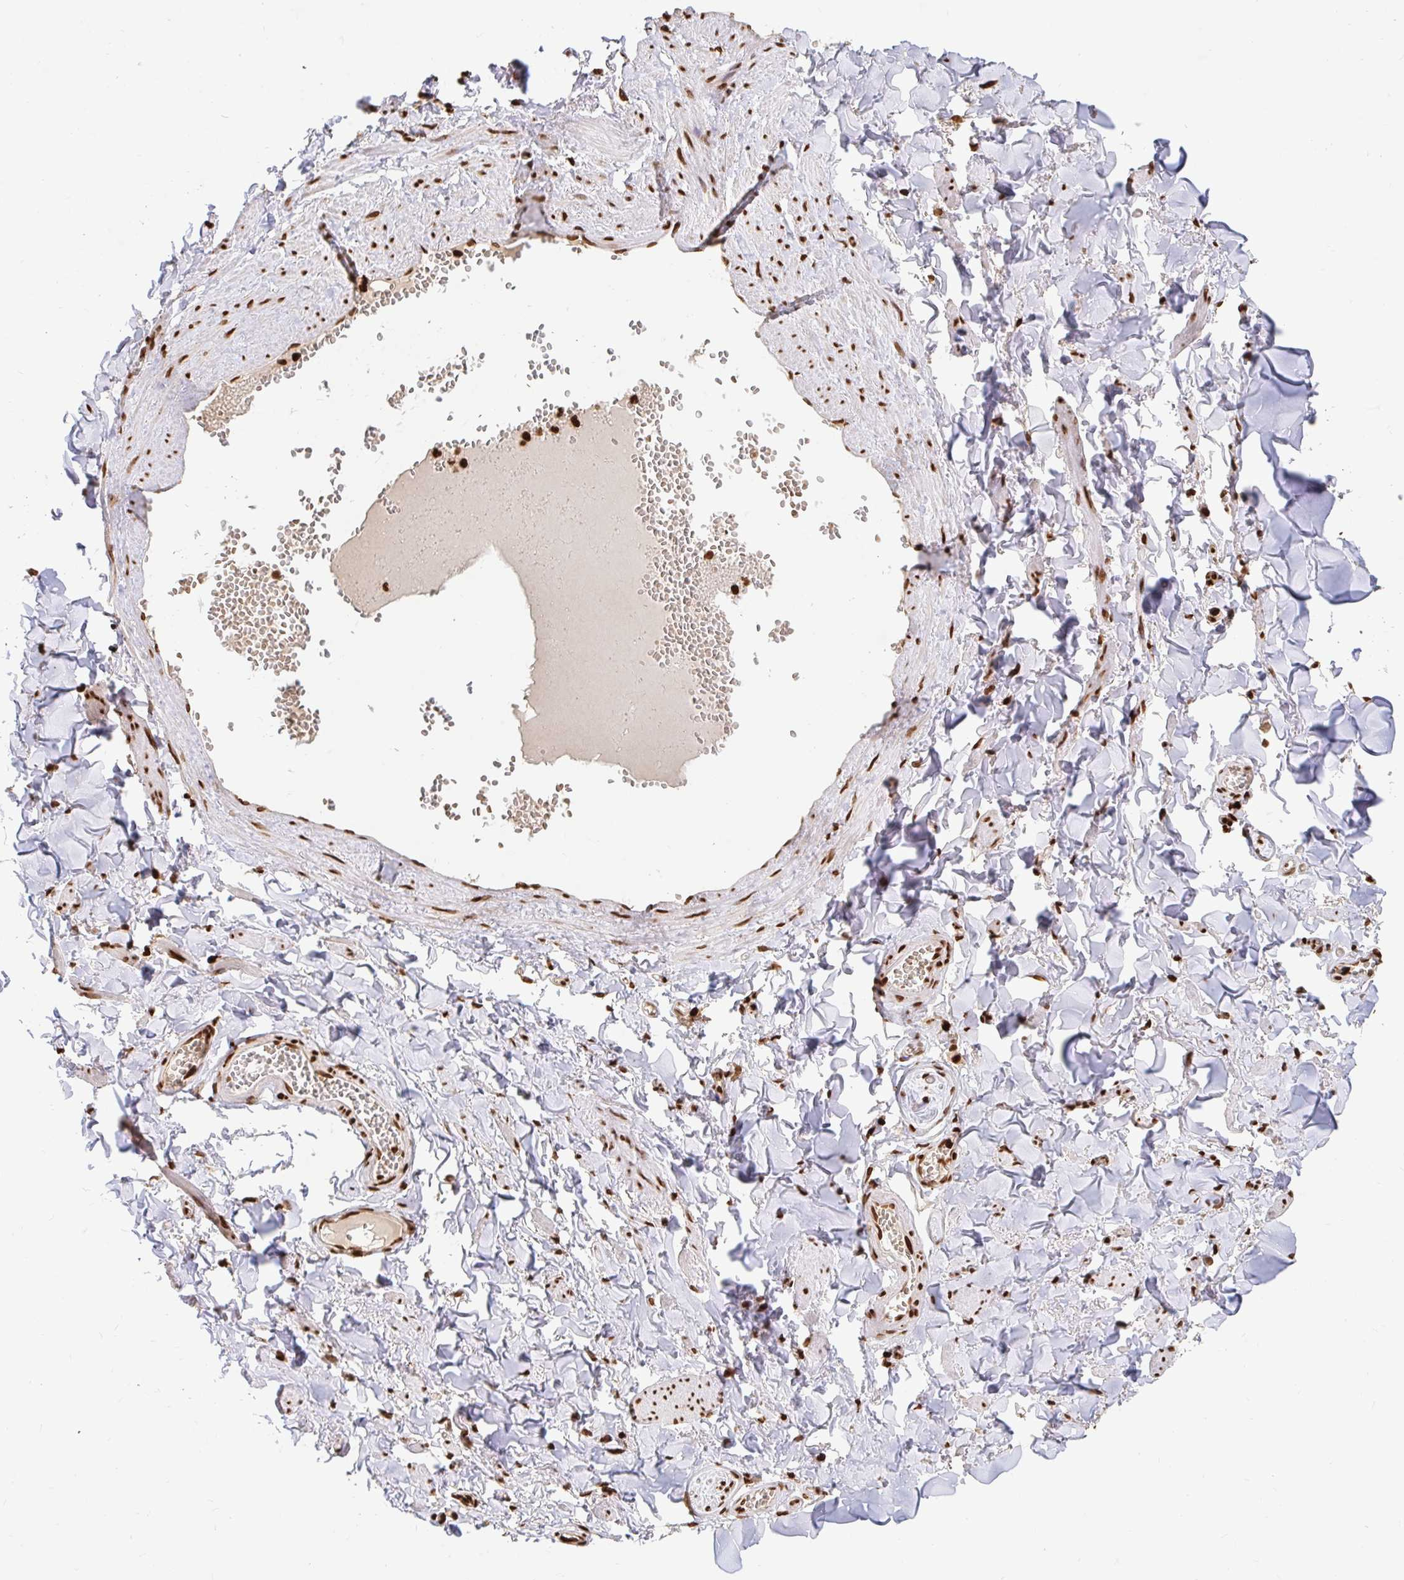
{"staining": {"intensity": "strong", "quantity": ">75%", "location": "nuclear"}, "tissue": "adipose tissue", "cell_type": "Adipocytes", "image_type": "normal", "snomed": [{"axis": "morphology", "description": "Normal tissue, NOS"}, {"axis": "topography", "description": "Vulva"}, {"axis": "topography", "description": "Peripheral nerve tissue"}], "caption": "Approximately >75% of adipocytes in unremarkable human adipose tissue demonstrate strong nuclear protein expression as visualized by brown immunohistochemical staining.", "gene": "H2BC5", "patient": {"sex": "female", "age": 66}}